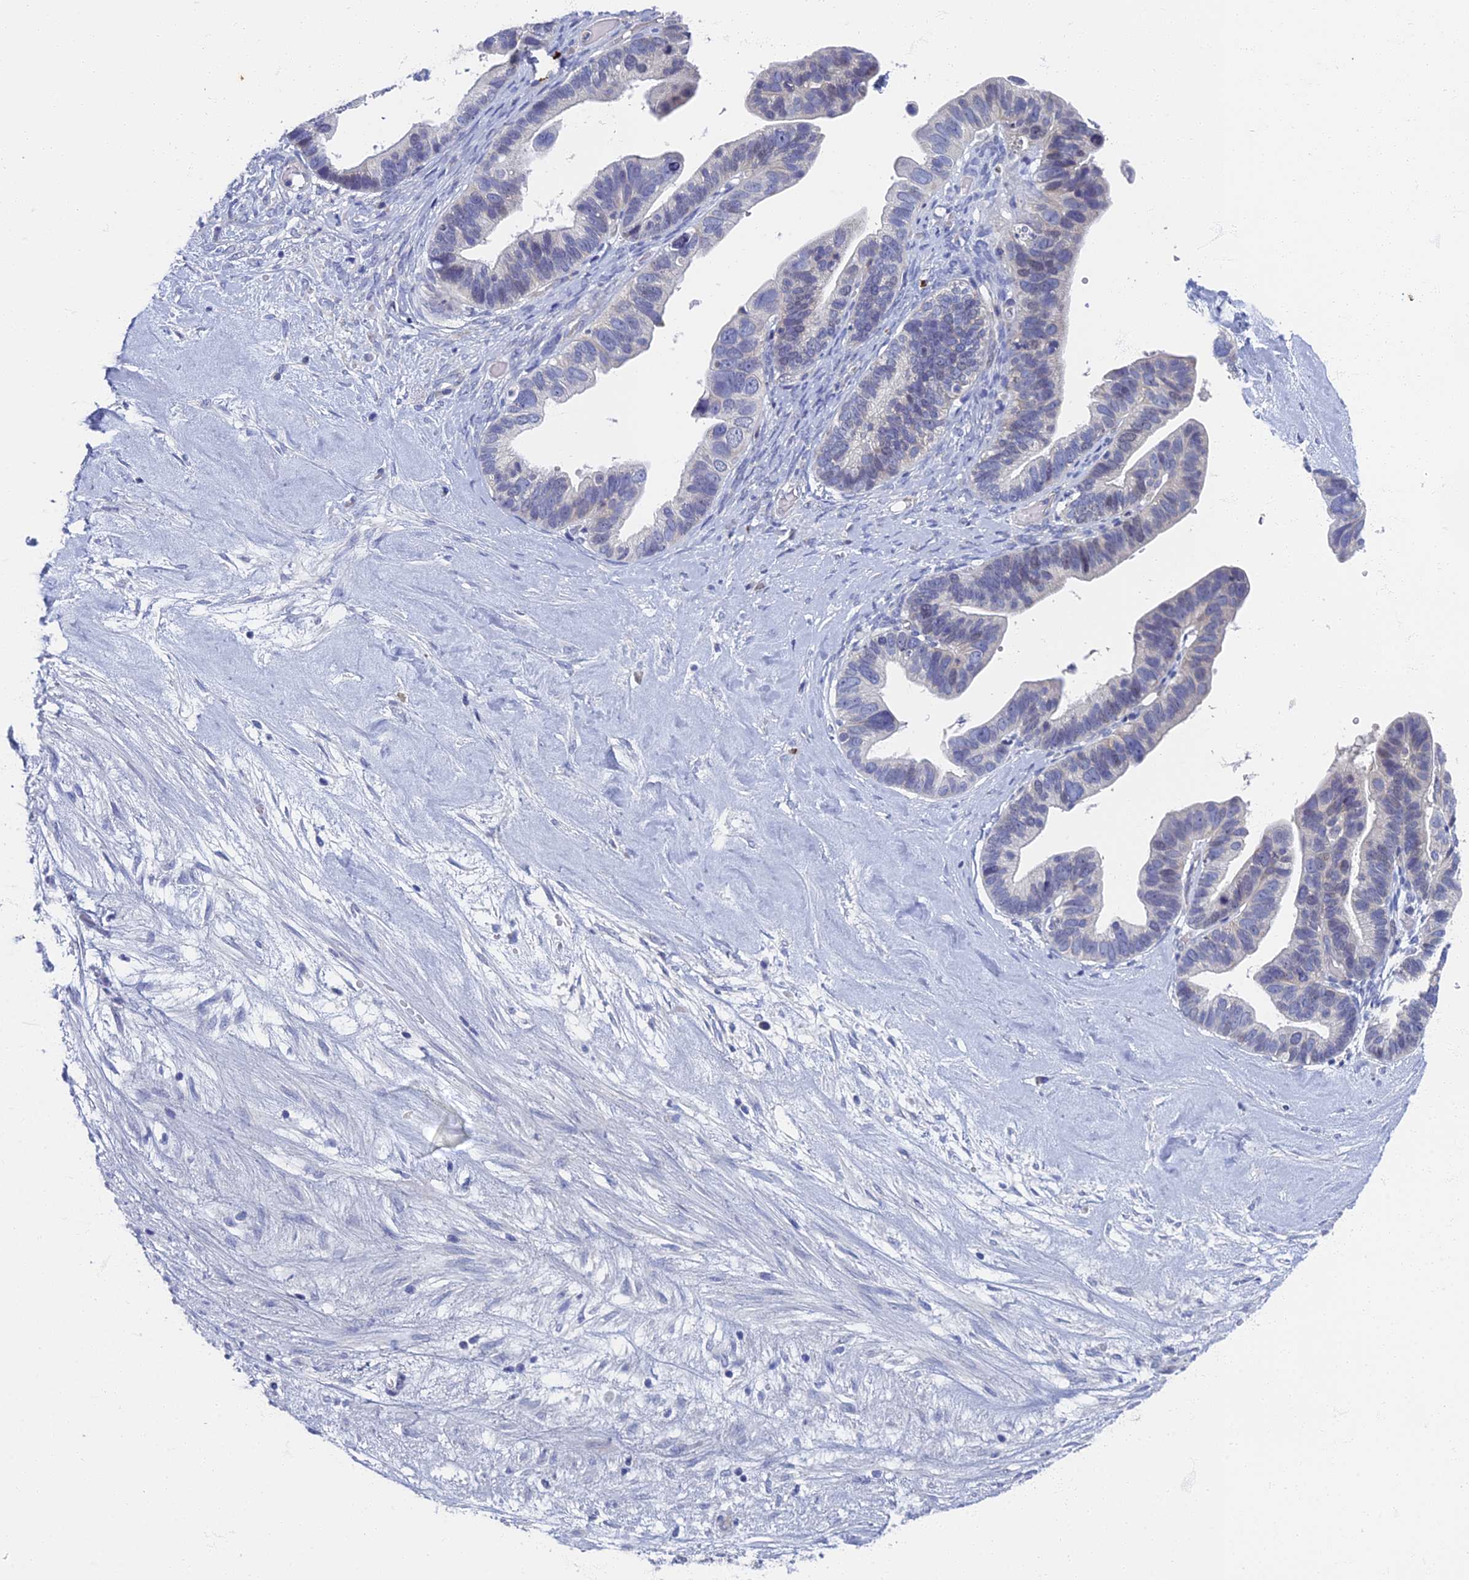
{"staining": {"intensity": "negative", "quantity": "none", "location": "none"}, "tissue": "ovarian cancer", "cell_type": "Tumor cells", "image_type": "cancer", "snomed": [{"axis": "morphology", "description": "Cystadenocarcinoma, serous, NOS"}, {"axis": "topography", "description": "Ovary"}], "caption": "DAB immunohistochemical staining of human ovarian cancer reveals no significant expression in tumor cells. The staining is performed using DAB (3,3'-diaminobenzidine) brown chromogen with nuclei counter-stained in using hematoxylin.", "gene": "SPIN4", "patient": {"sex": "female", "age": 56}}